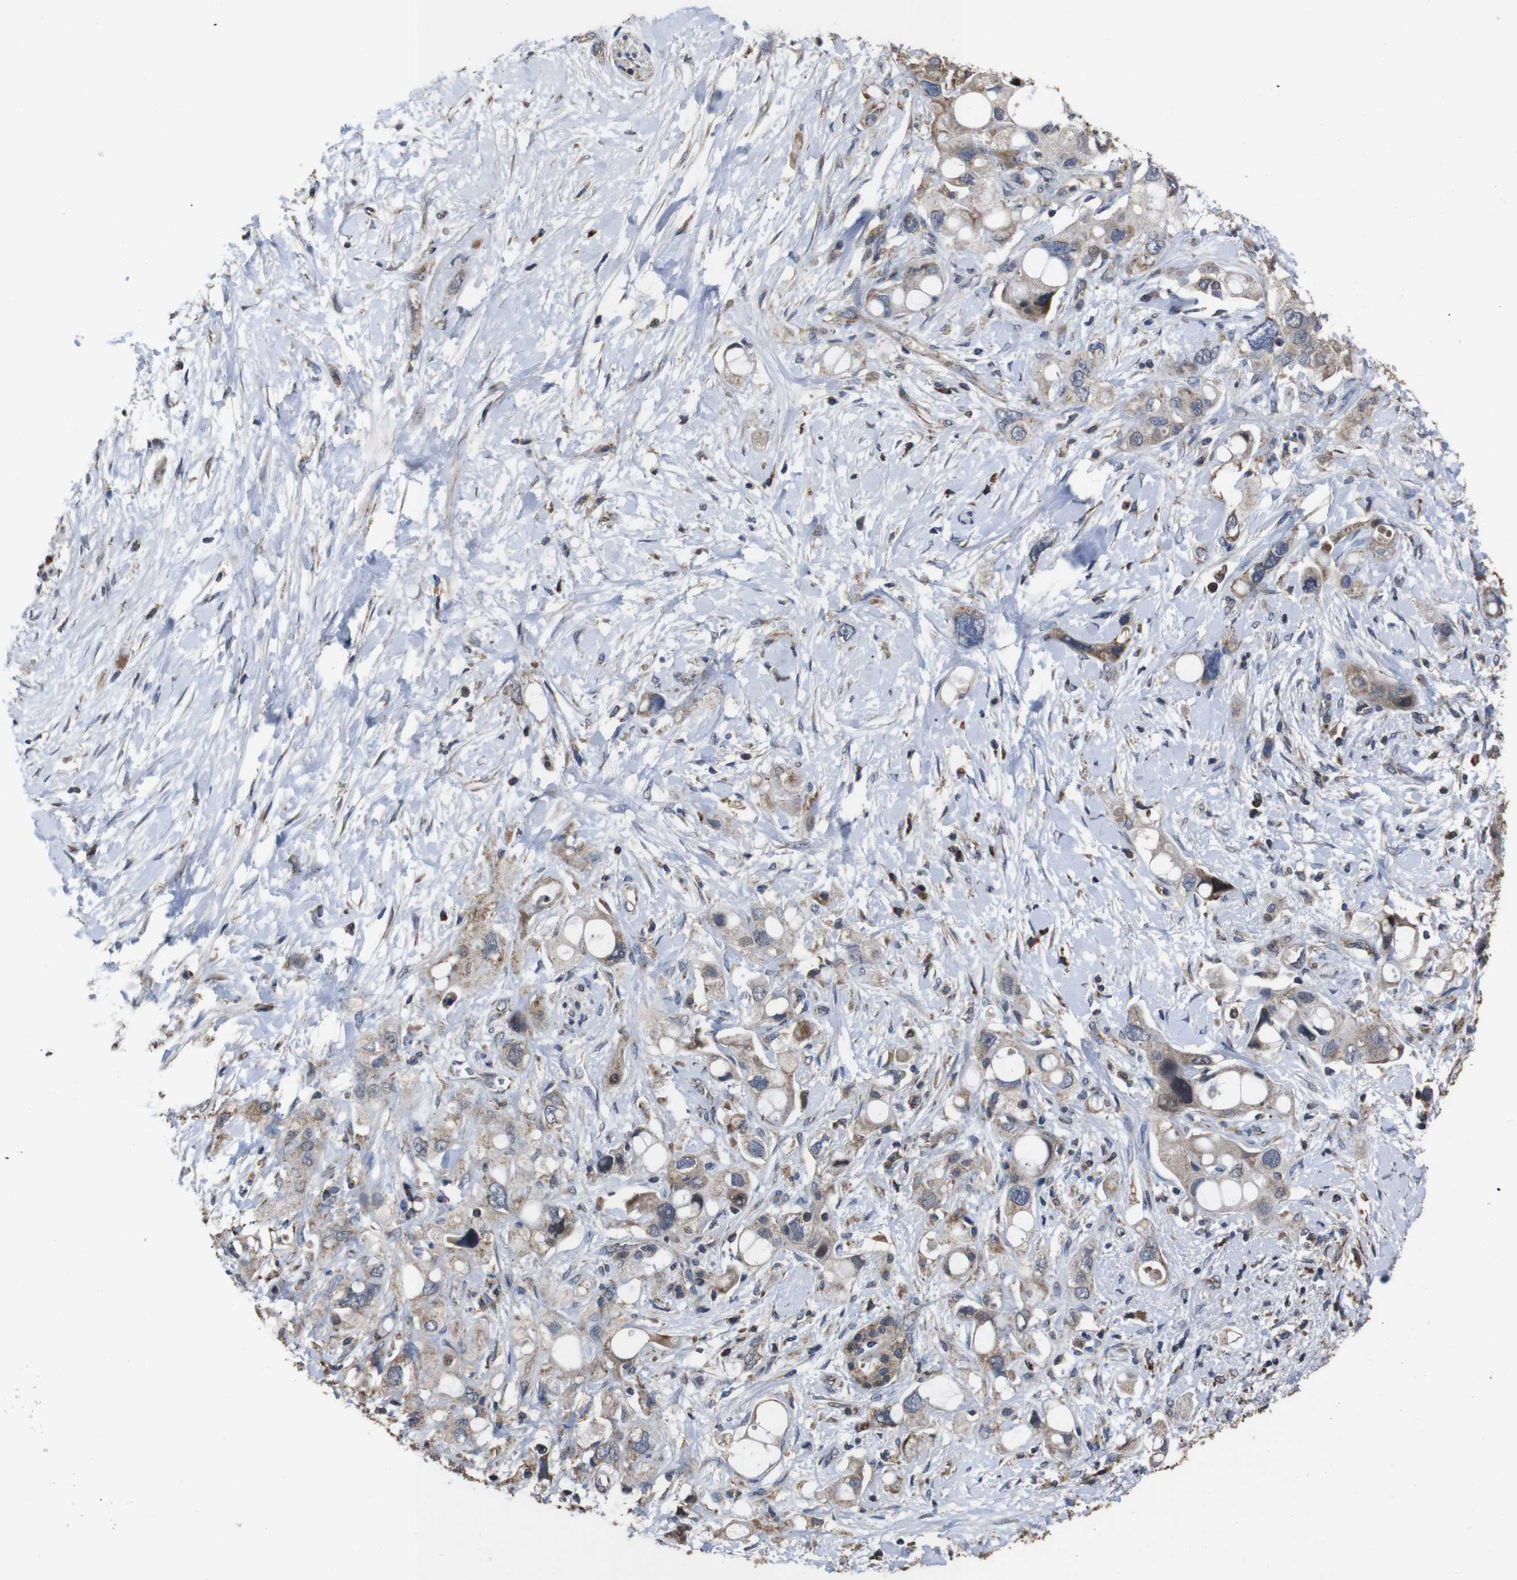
{"staining": {"intensity": "weak", "quantity": ">75%", "location": "cytoplasmic/membranous"}, "tissue": "pancreatic cancer", "cell_type": "Tumor cells", "image_type": "cancer", "snomed": [{"axis": "morphology", "description": "Adenocarcinoma, NOS"}, {"axis": "topography", "description": "Pancreas"}], "caption": "Immunohistochemical staining of human adenocarcinoma (pancreatic) demonstrates low levels of weak cytoplasmic/membranous protein expression in approximately >75% of tumor cells. The protein is shown in brown color, while the nuclei are stained blue.", "gene": "SNN", "patient": {"sex": "female", "age": 56}}